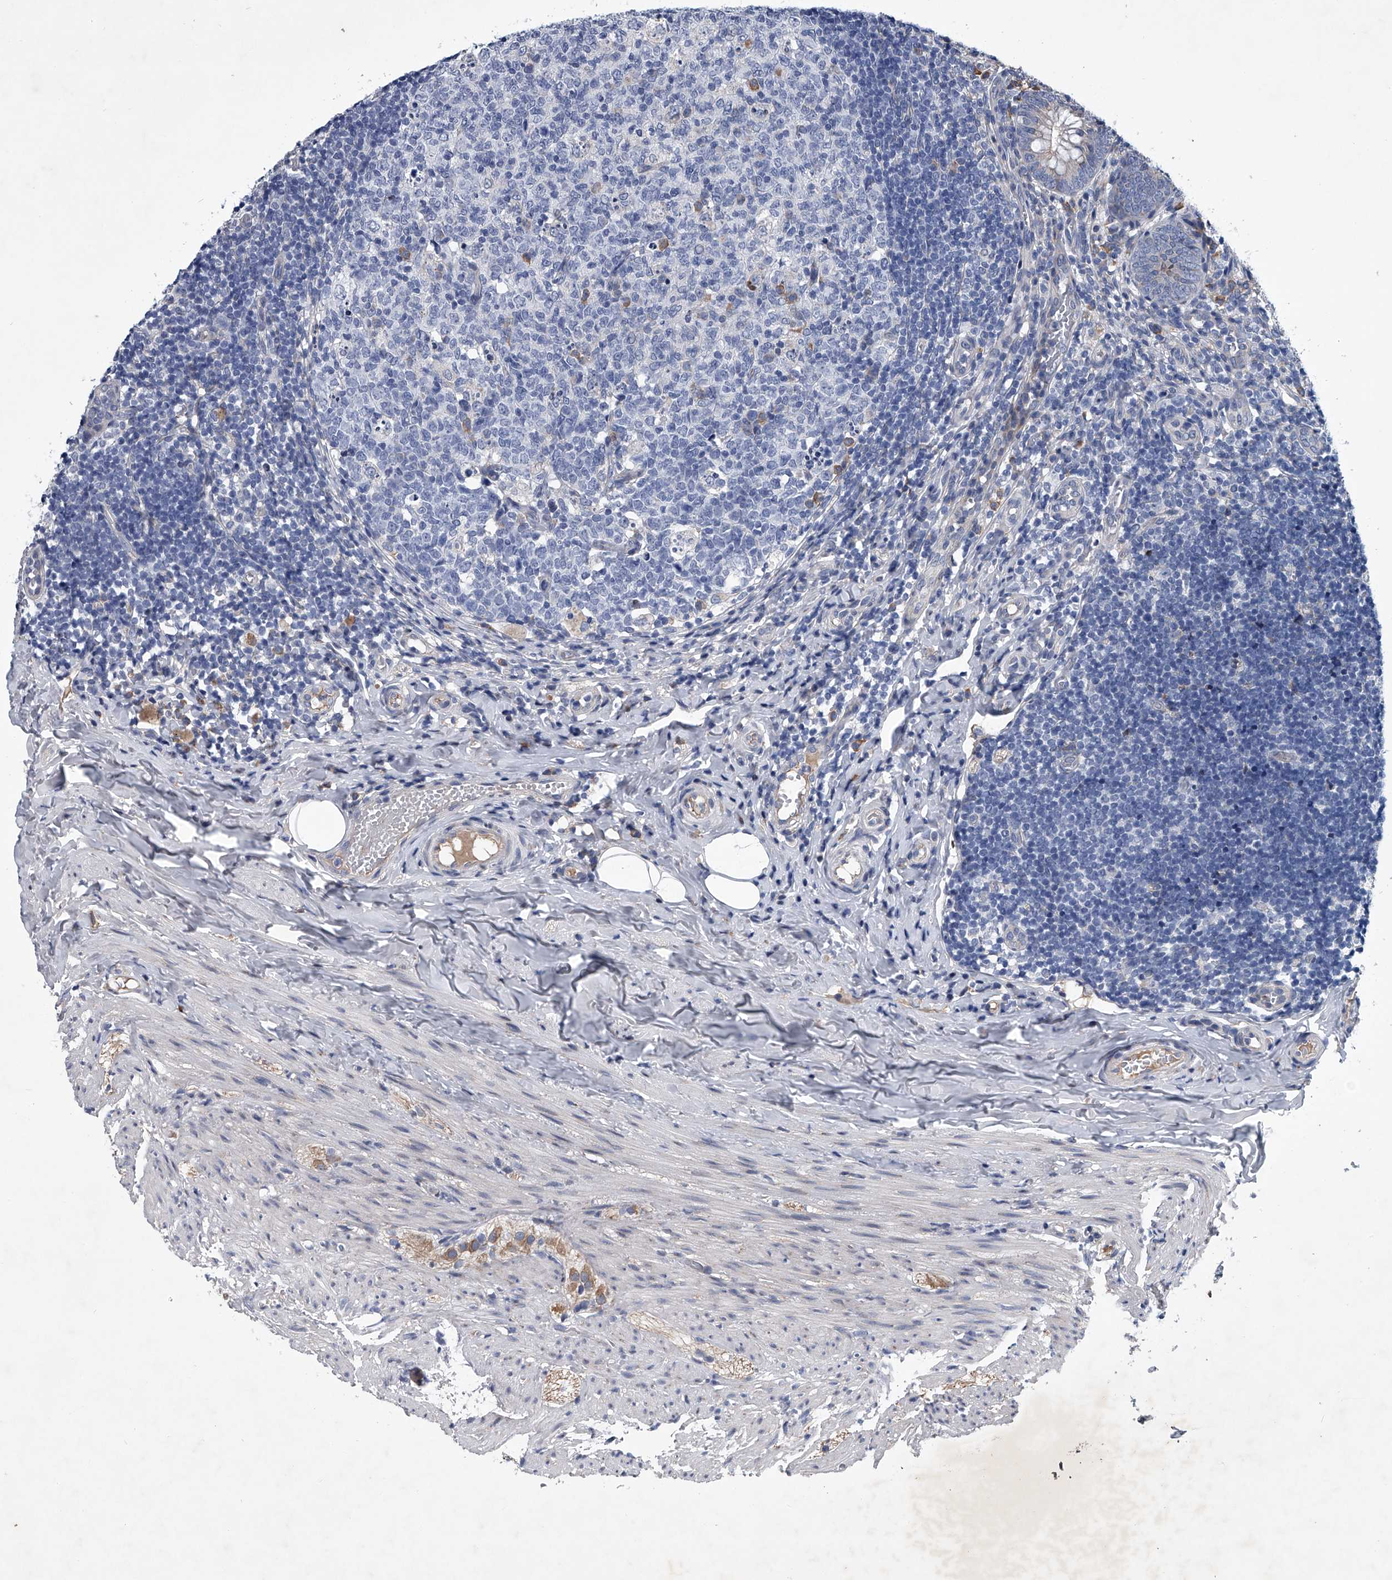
{"staining": {"intensity": "moderate", "quantity": "<25%", "location": "cytoplasmic/membranous"}, "tissue": "appendix", "cell_type": "Glandular cells", "image_type": "normal", "snomed": [{"axis": "morphology", "description": "Normal tissue, NOS"}, {"axis": "topography", "description": "Appendix"}], "caption": "Immunohistochemistry (IHC) (DAB) staining of normal human appendix demonstrates moderate cytoplasmic/membranous protein expression in approximately <25% of glandular cells.", "gene": "ABCG1", "patient": {"sex": "male", "age": 8}}